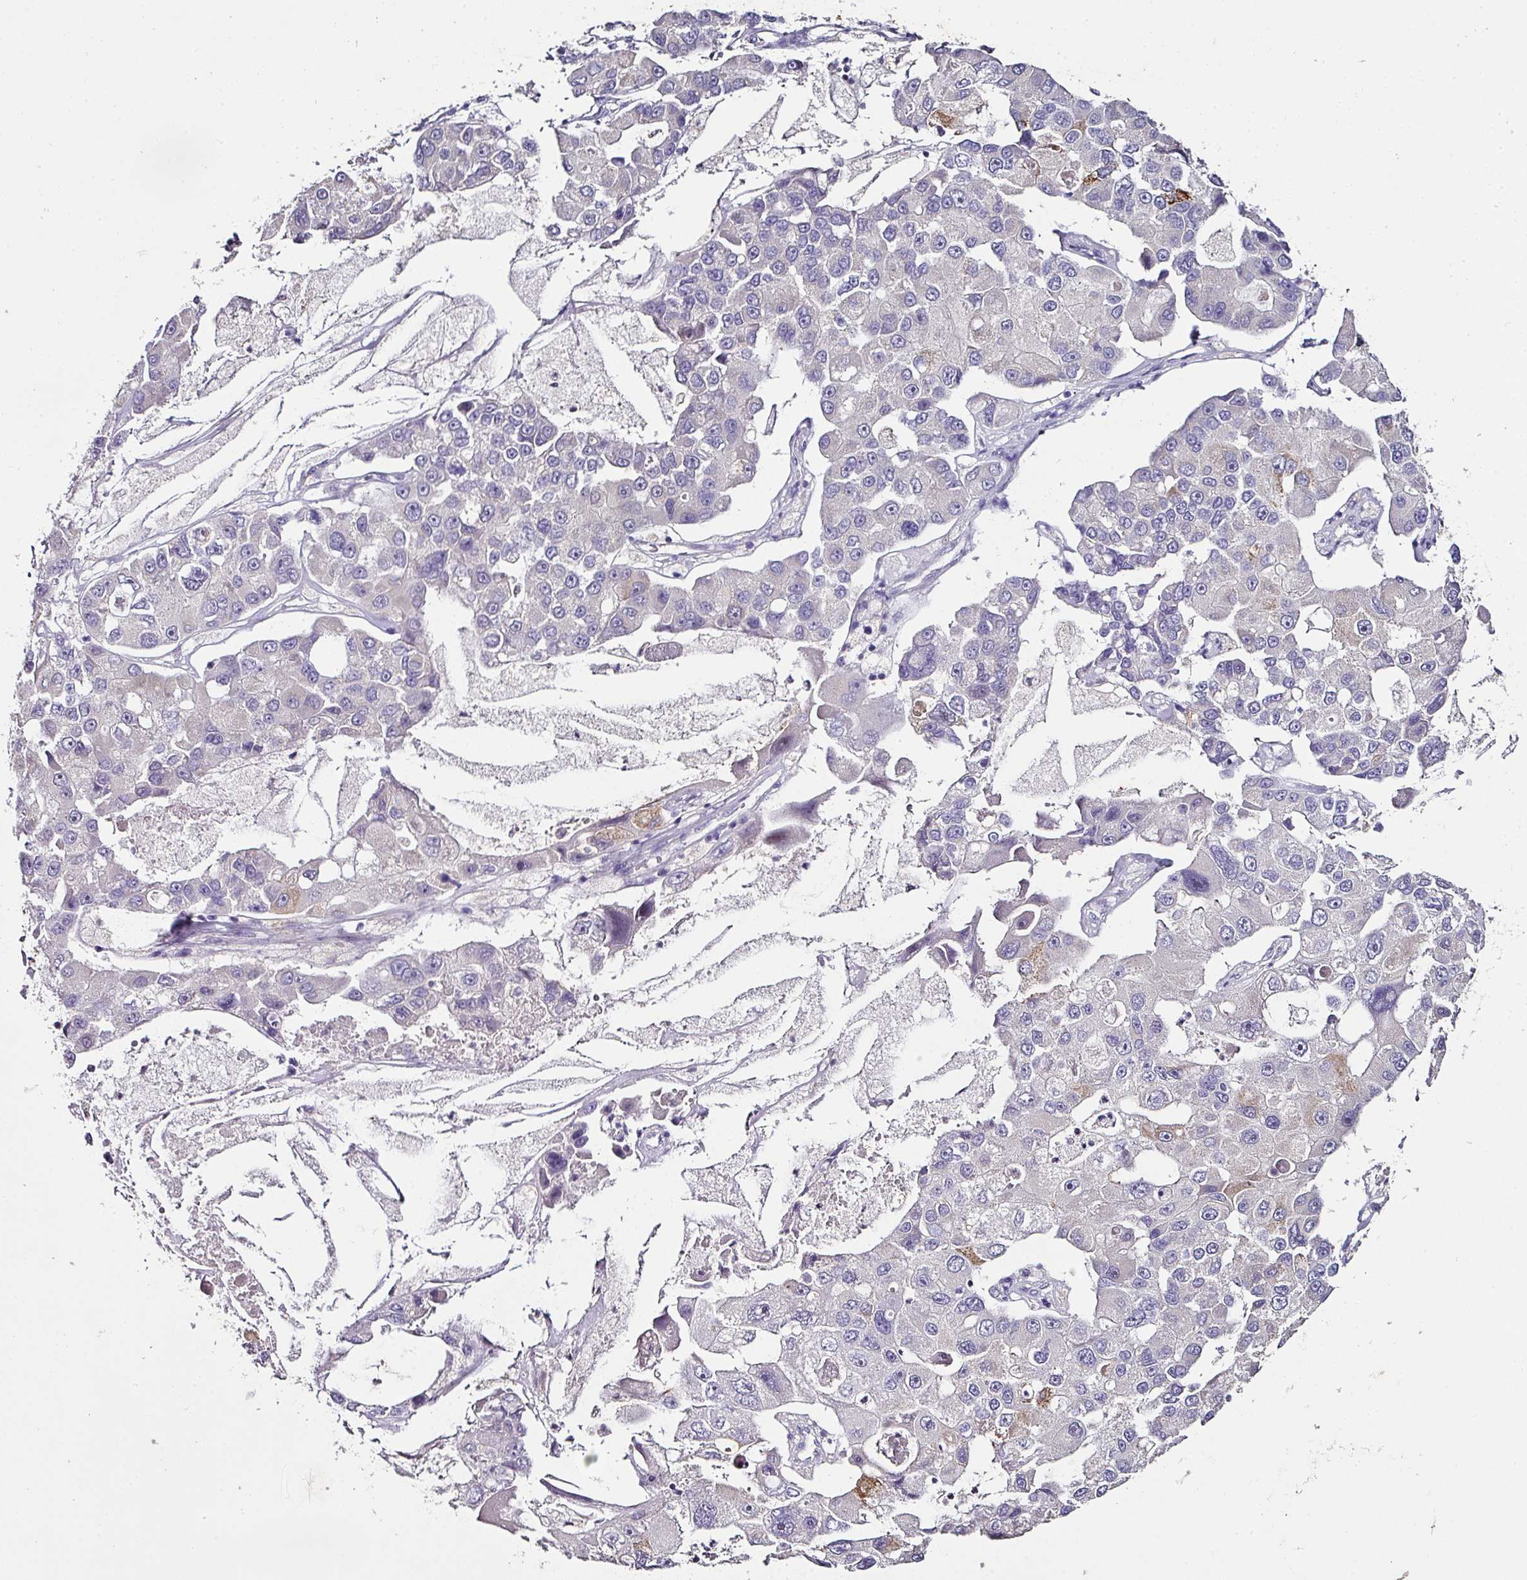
{"staining": {"intensity": "negative", "quantity": "none", "location": "none"}, "tissue": "lung cancer", "cell_type": "Tumor cells", "image_type": "cancer", "snomed": [{"axis": "morphology", "description": "Adenocarcinoma, NOS"}, {"axis": "topography", "description": "Lung"}], "caption": "This is a micrograph of IHC staining of lung cancer (adenocarcinoma), which shows no staining in tumor cells.", "gene": "SKIC2", "patient": {"sex": "female", "age": 54}}